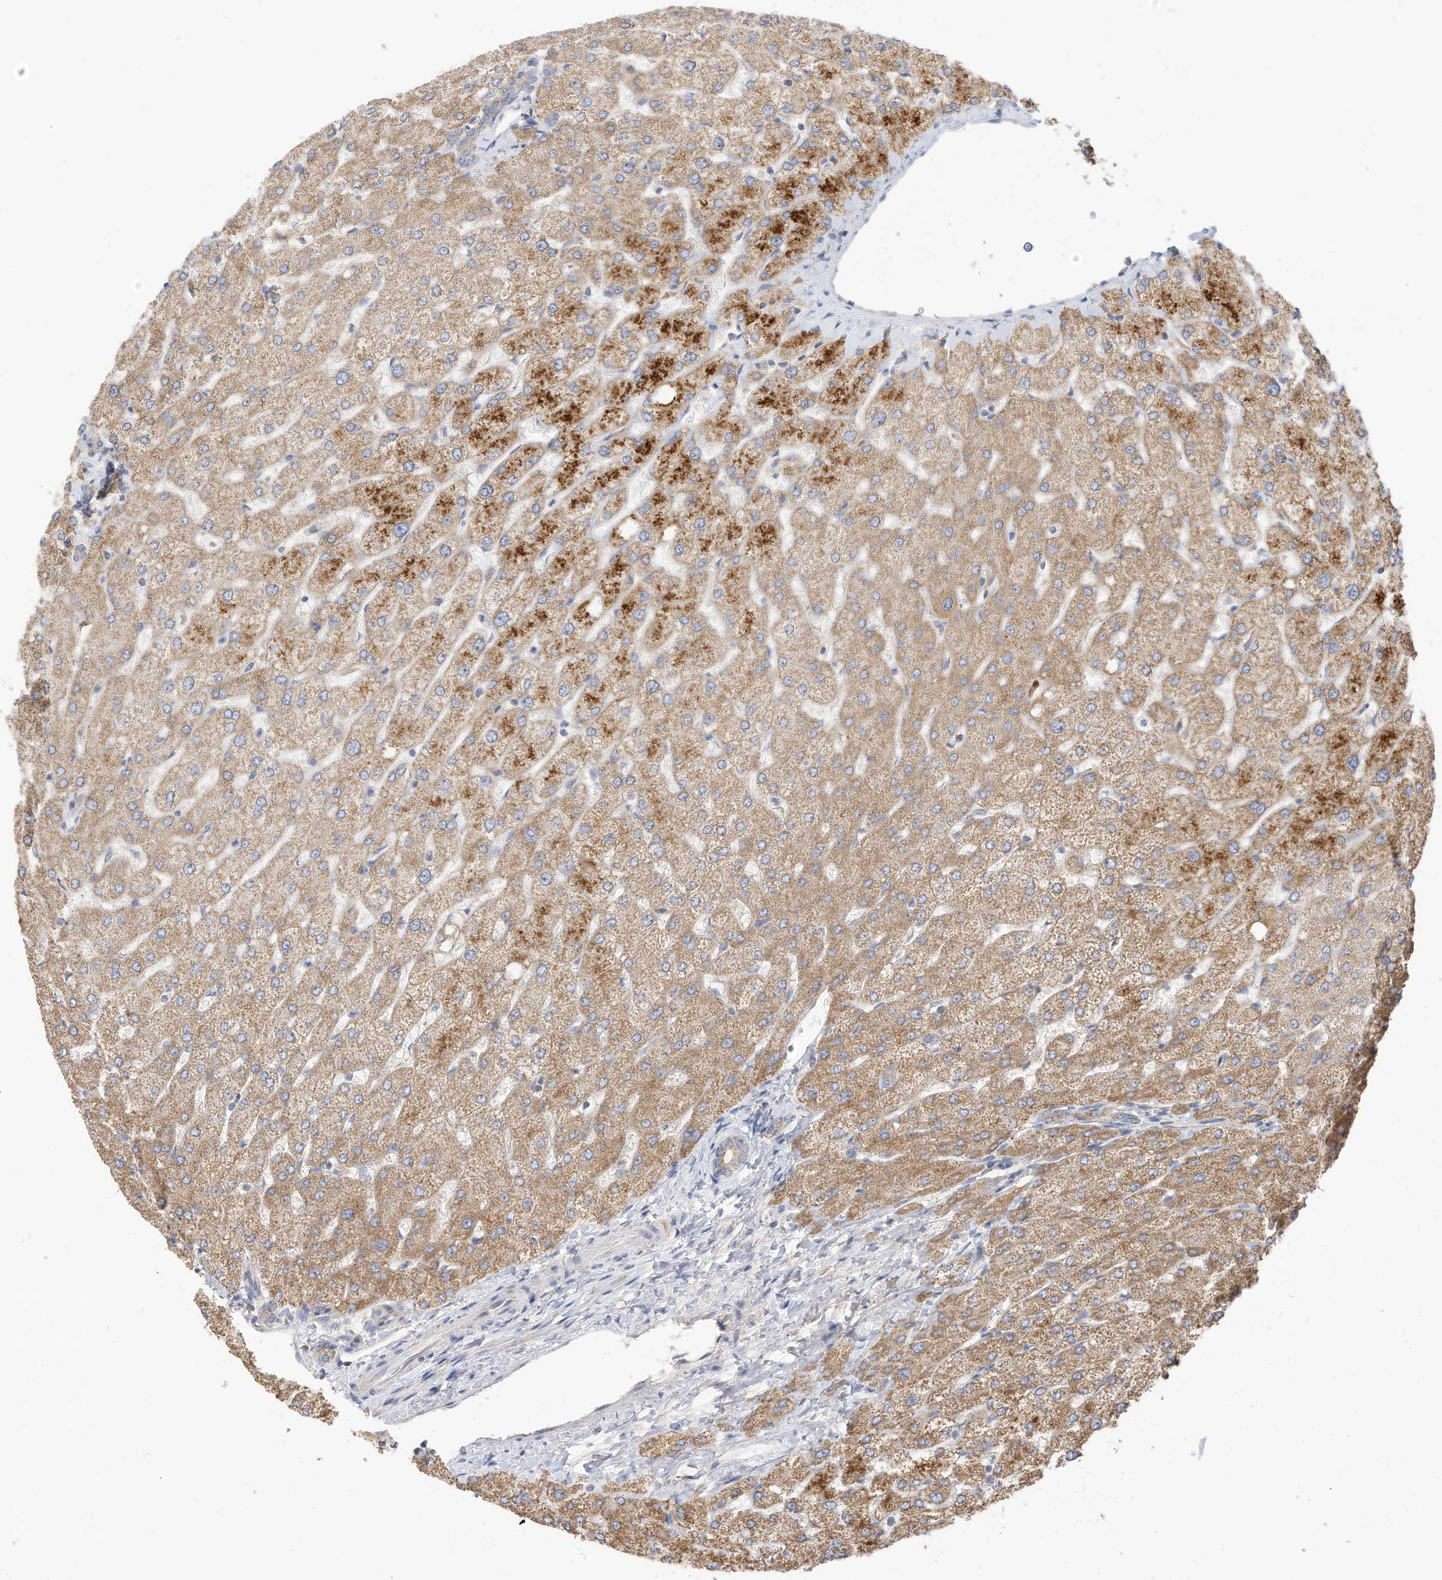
{"staining": {"intensity": "weak", "quantity": ">75%", "location": "cytoplasmic/membranous"}, "tissue": "liver", "cell_type": "Cholangiocytes", "image_type": "normal", "snomed": [{"axis": "morphology", "description": "Normal tissue, NOS"}, {"axis": "topography", "description": "Liver"}], "caption": "Human liver stained for a protein (brown) displays weak cytoplasmic/membranous positive expression in approximately >75% of cholangiocytes.", "gene": "RHOH", "patient": {"sex": "female", "age": 54}}